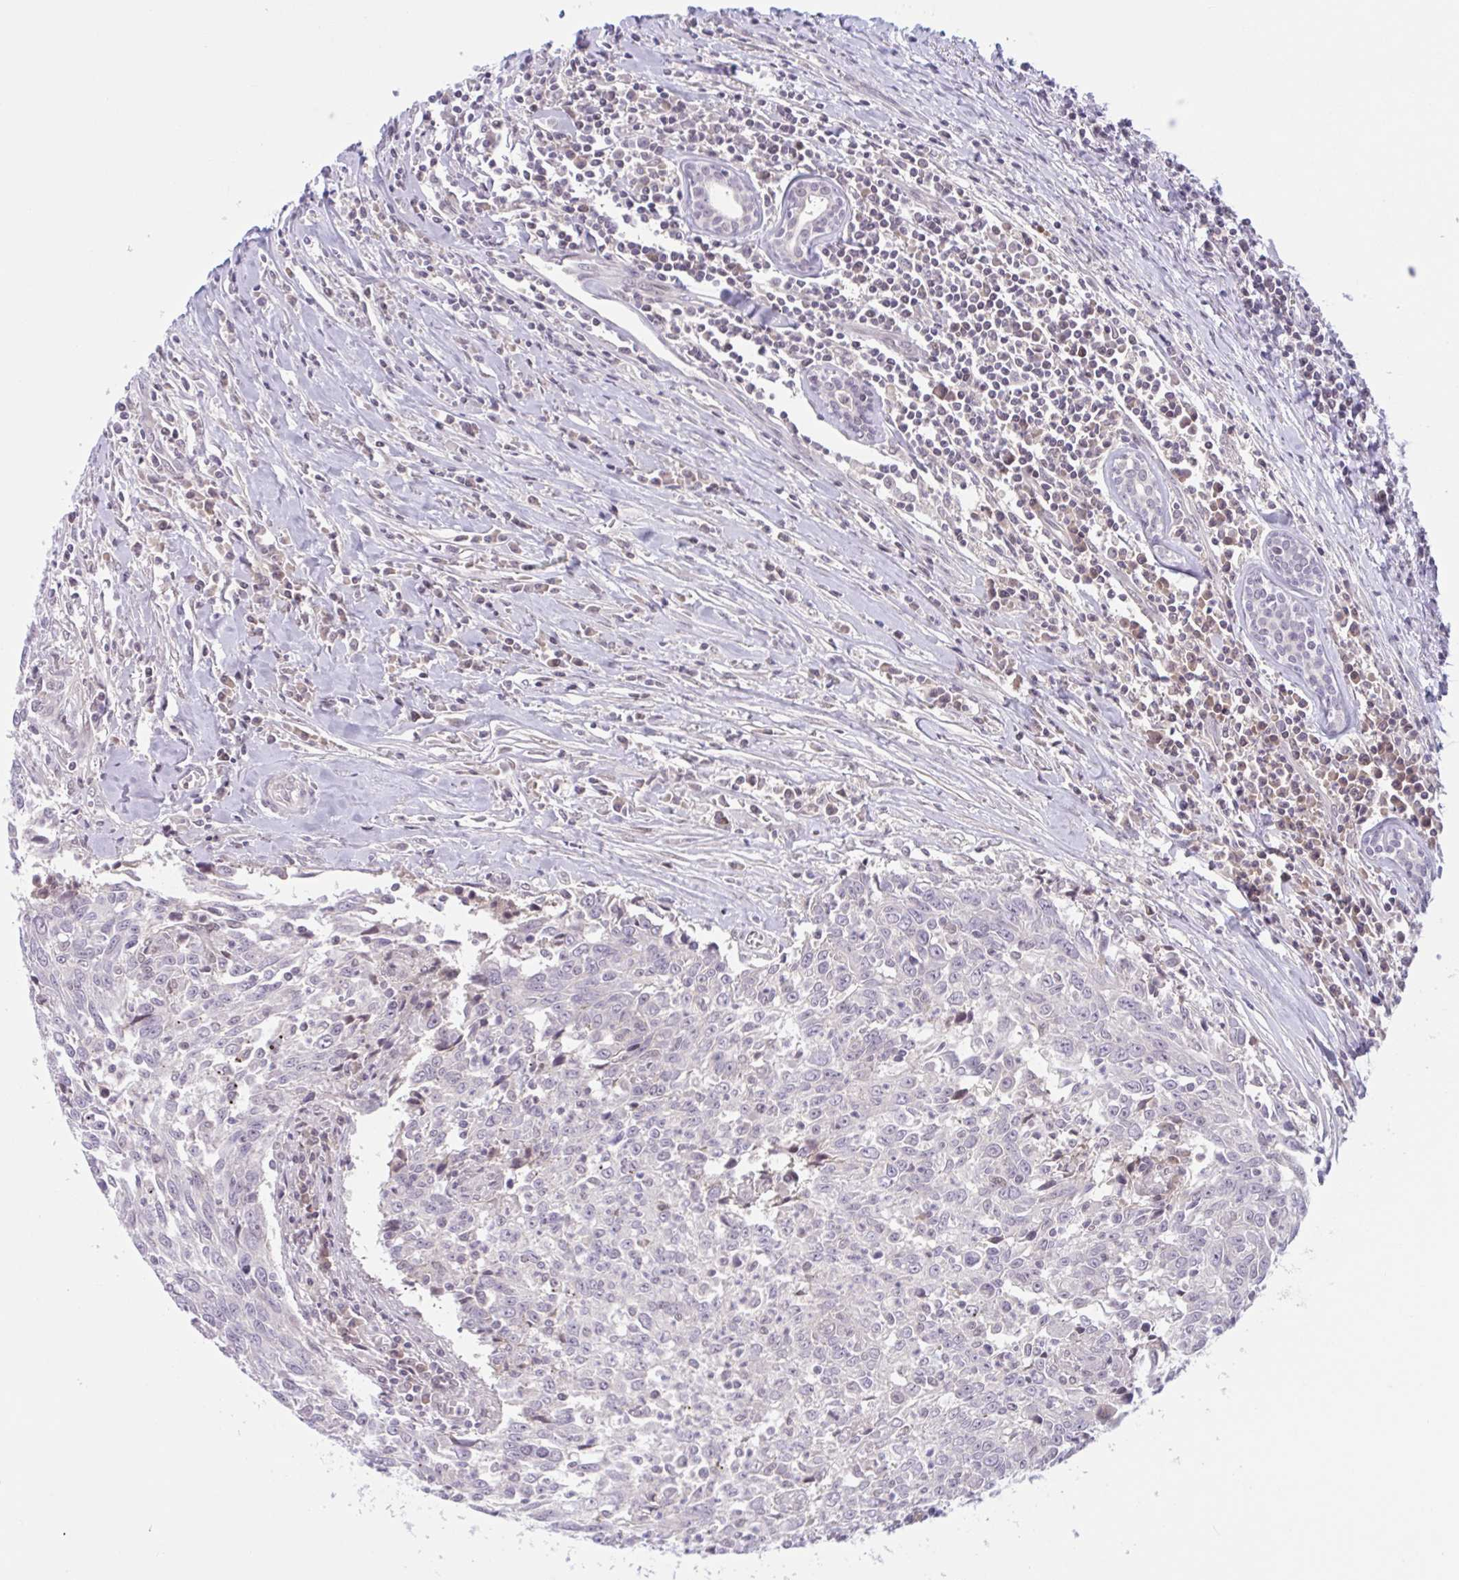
{"staining": {"intensity": "negative", "quantity": "none", "location": "none"}, "tissue": "breast cancer", "cell_type": "Tumor cells", "image_type": "cancer", "snomed": [{"axis": "morphology", "description": "Duct carcinoma"}, {"axis": "topography", "description": "Breast"}], "caption": "A high-resolution histopathology image shows immunohistochemistry (IHC) staining of breast infiltrating ductal carcinoma, which demonstrates no significant expression in tumor cells.", "gene": "TTC7B", "patient": {"sex": "female", "age": 50}}